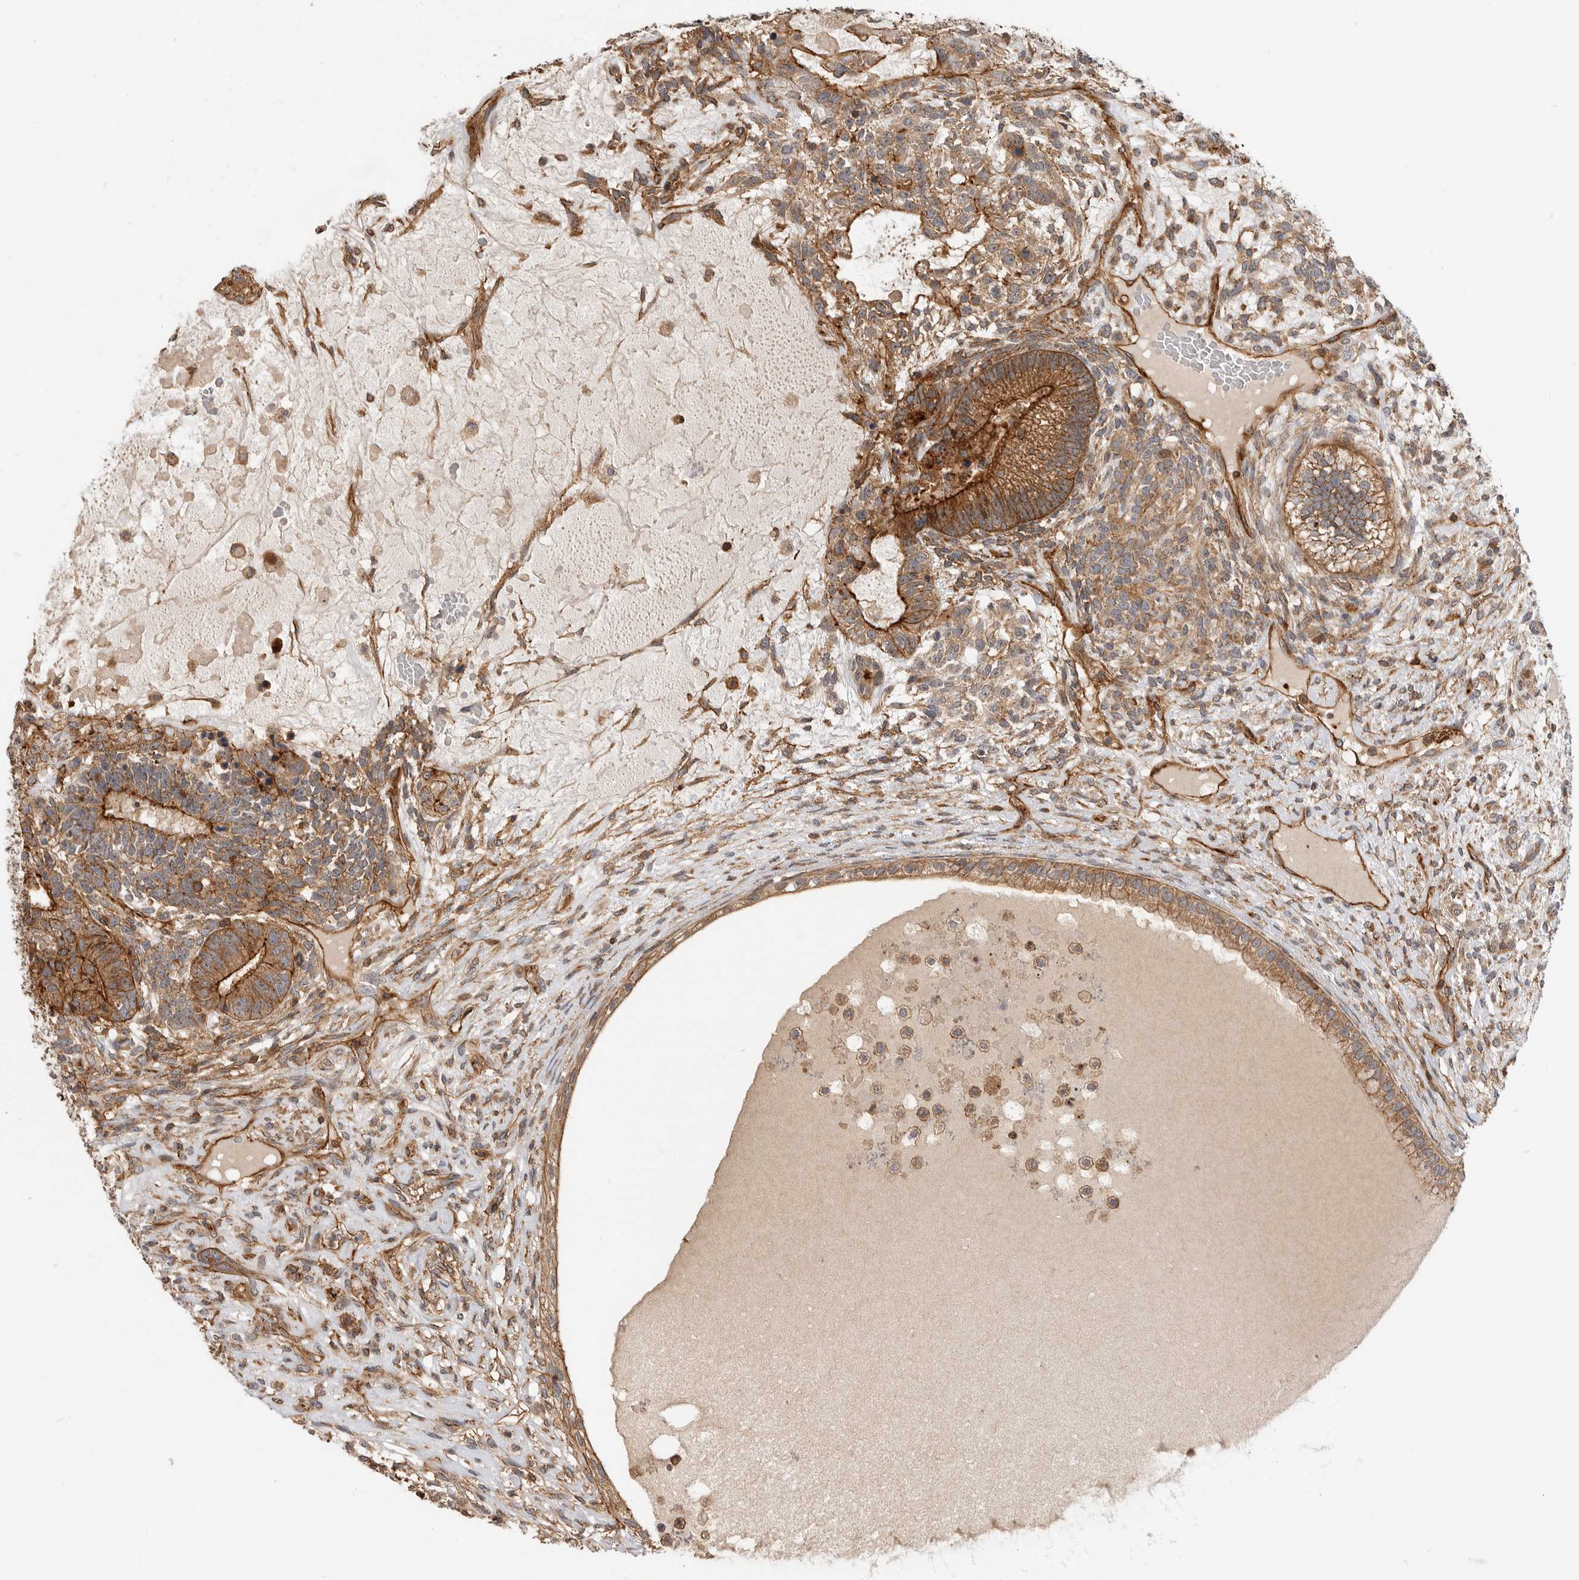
{"staining": {"intensity": "moderate", "quantity": ">75%", "location": "cytoplasmic/membranous"}, "tissue": "testis cancer", "cell_type": "Tumor cells", "image_type": "cancer", "snomed": [{"axis": "morphology", "description": "Seminoma, NOS"}, {"axis": "morphology", "description": "Carcinoma, Embryonal, NOS"}, {"axis": "topography", "description": "Testis"}], "caption": "Protein staining shows moderate cytoplasmic/membranous staining in approximately >75% of tumor cells in testis cancer.", "gene": "GPATCH2", "patient": {"sex": "male", "age": 28}}